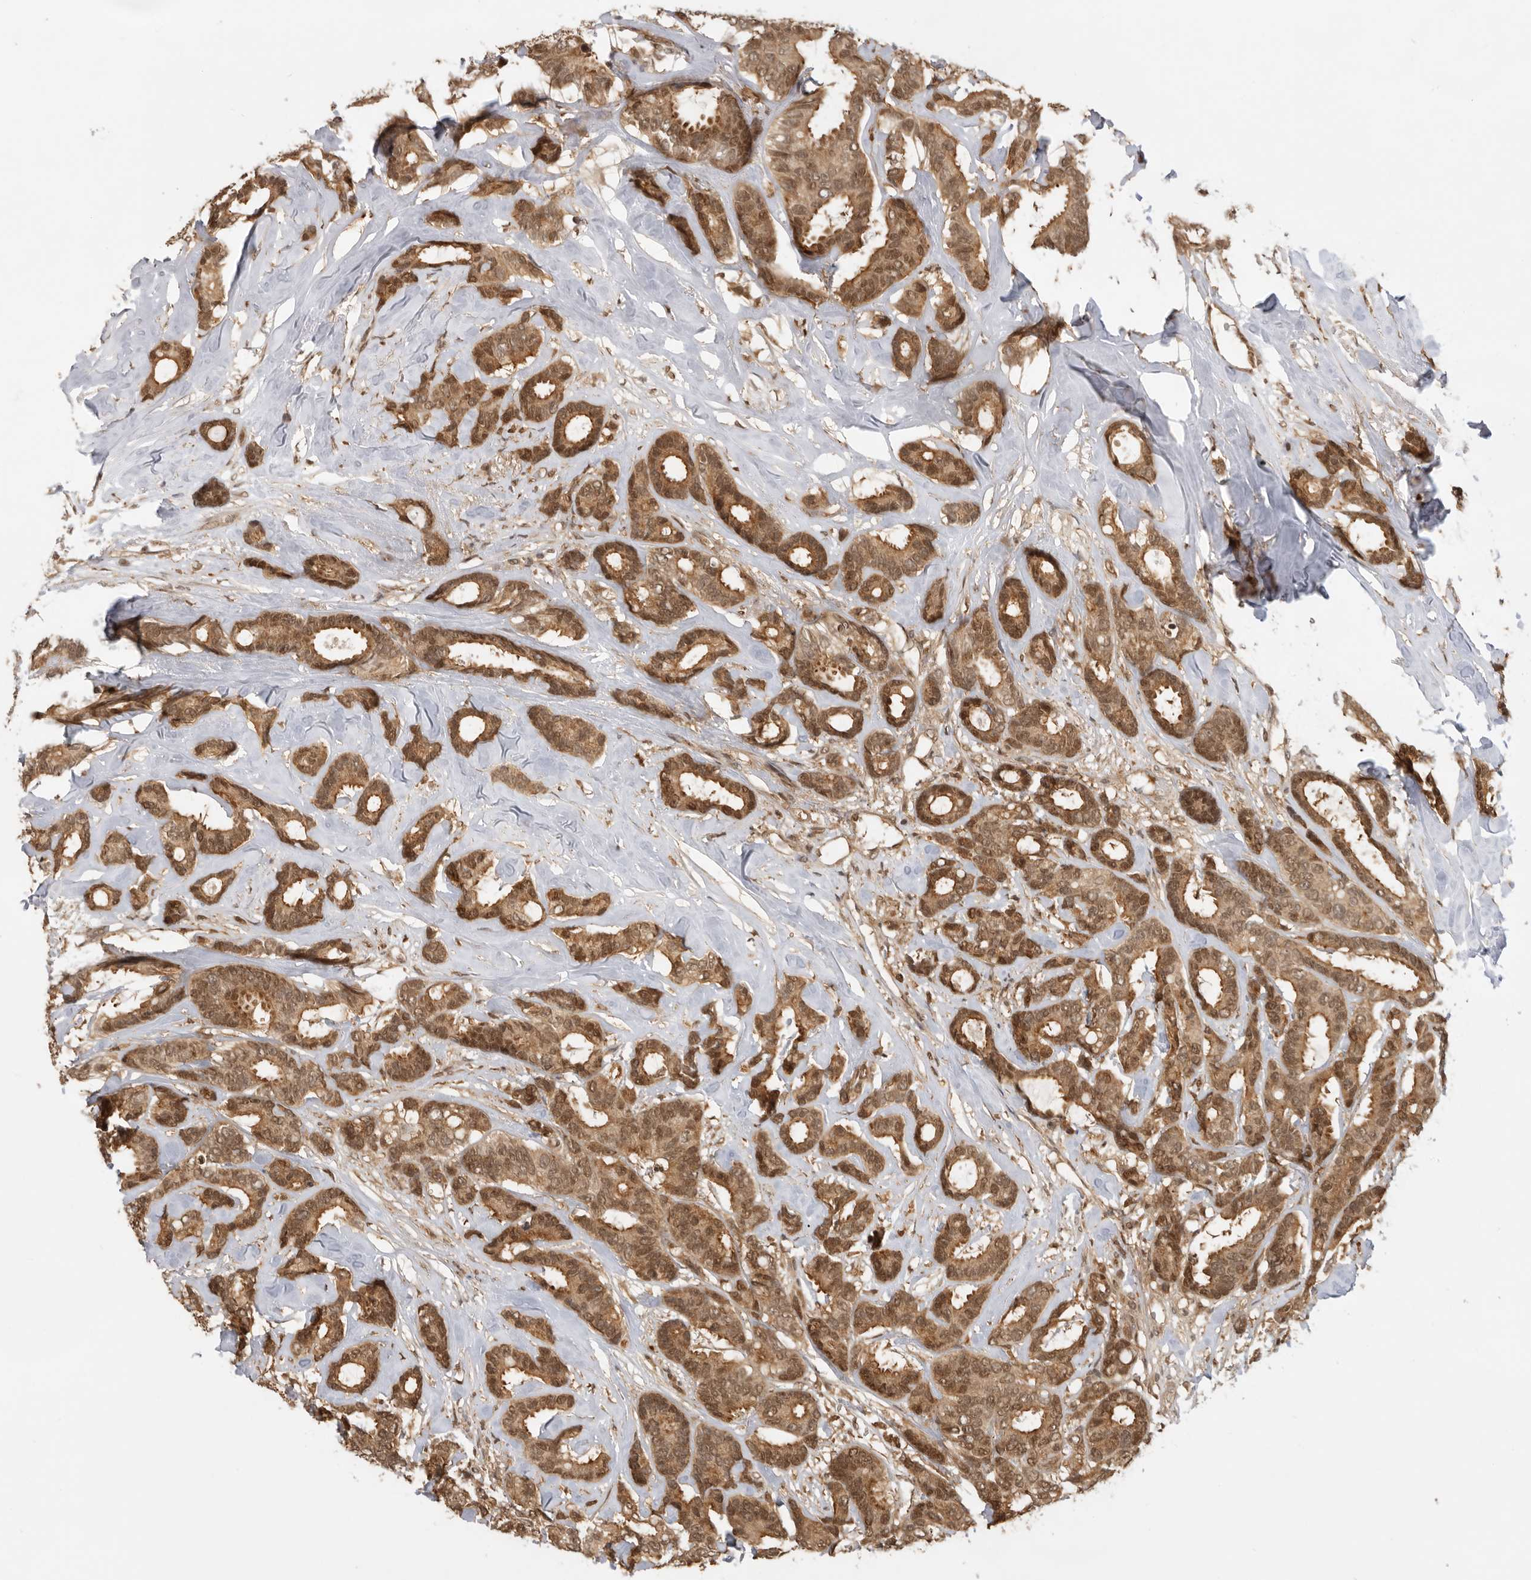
{"staining": {"intensity": "moderate", "quantity": ">75%", "location": "cytoplasmic/membranous,nuclear"}, "tissue": "breast cancer", "cell_type": "Tumor cells", "image_type": "cancer", "snomed": [{"axis": "morphology", "description": "Duct carcinoma"}, {"axis": "topography", "description": "Breast"}], "caption": "Immunohistochemical staining of human invasive ductal carcinoma (breast) reveals medium levels of moderate cytoplasmic/membranous and nuclear protein staining in about >75% of tumor cells.", "gene": "ADPRS", "patient": {"sex": "female", "age": 87}}